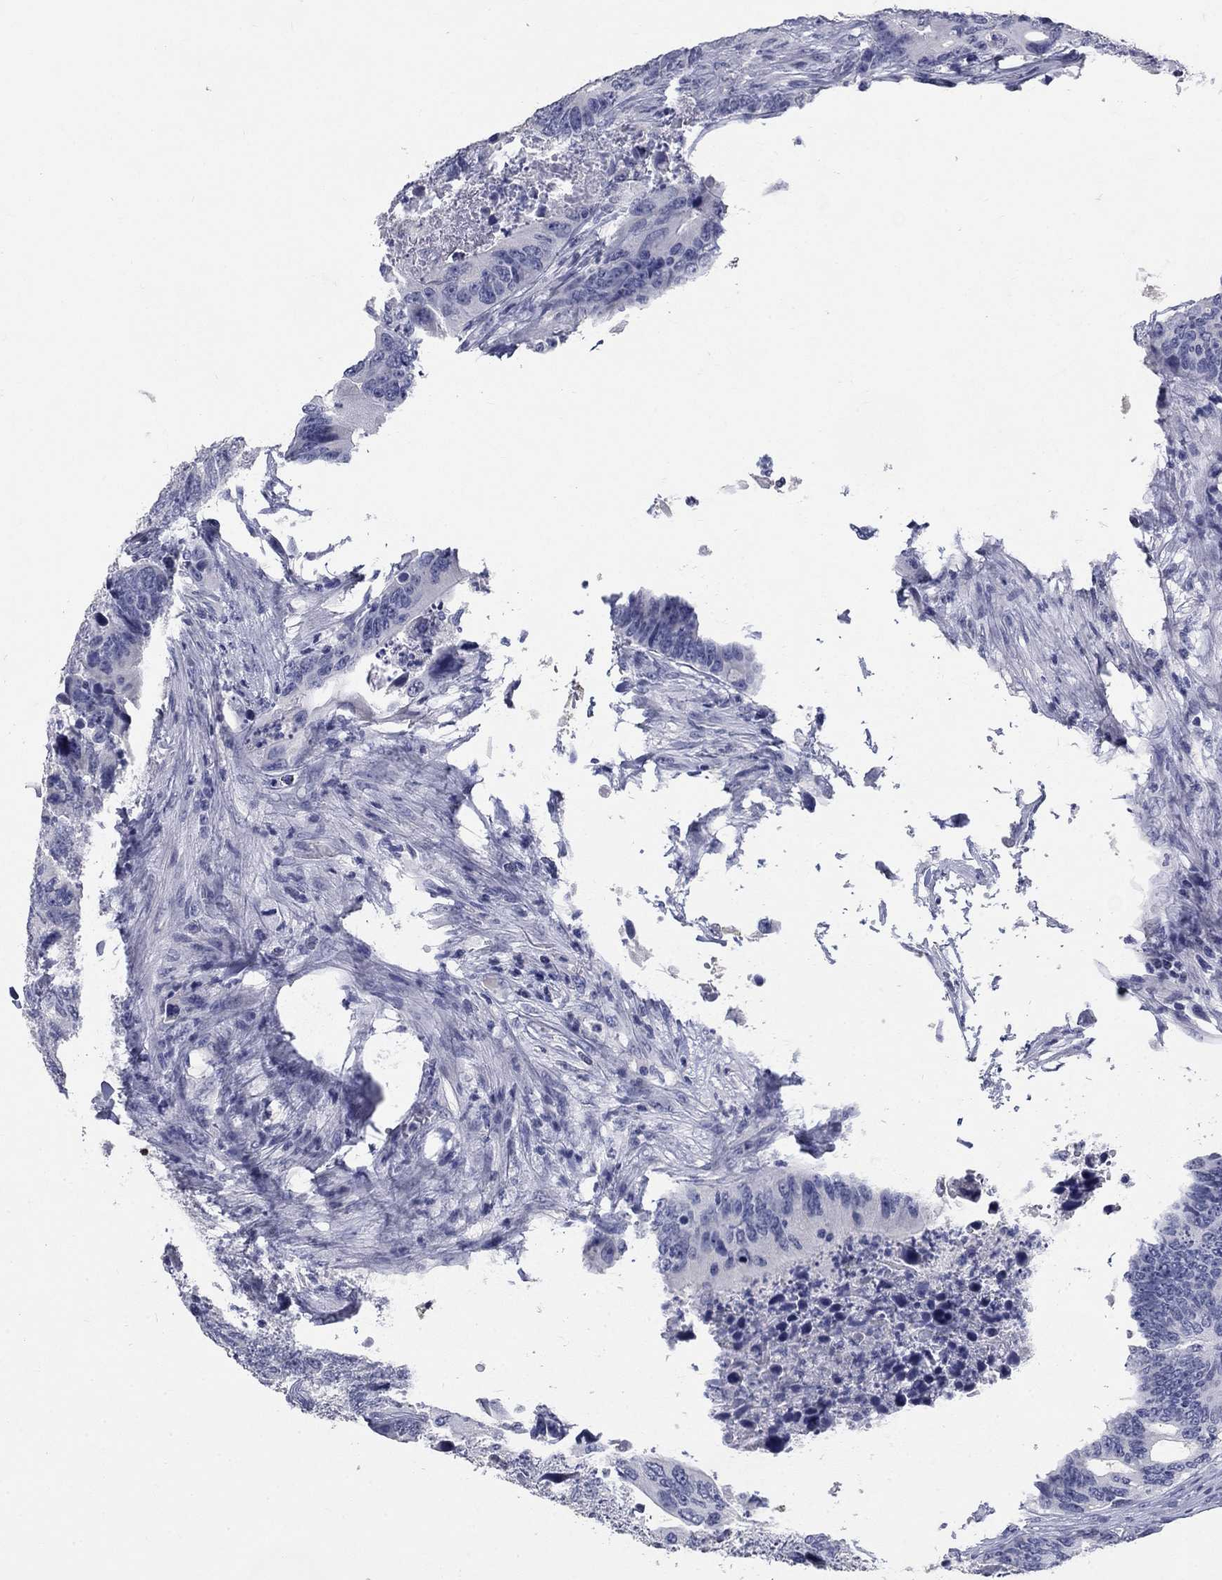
{"staining": {"intensity": "negative", "quantity": "none", "location": "none"}, "tissue": "colorectal cancer", "cell_type": "Tumor cells", "image_type": "cancer", "snomed": [{"axis": "morphology", "description": "Adenocarcinoma, NOS"}, {"axis": "topography", "description": "Colon"}], "caption": "There is no significant expression in tumor cells of colorectal cancer.", "gene": "ELAVL4", "patient": {"sex": "female", "age": 90}}